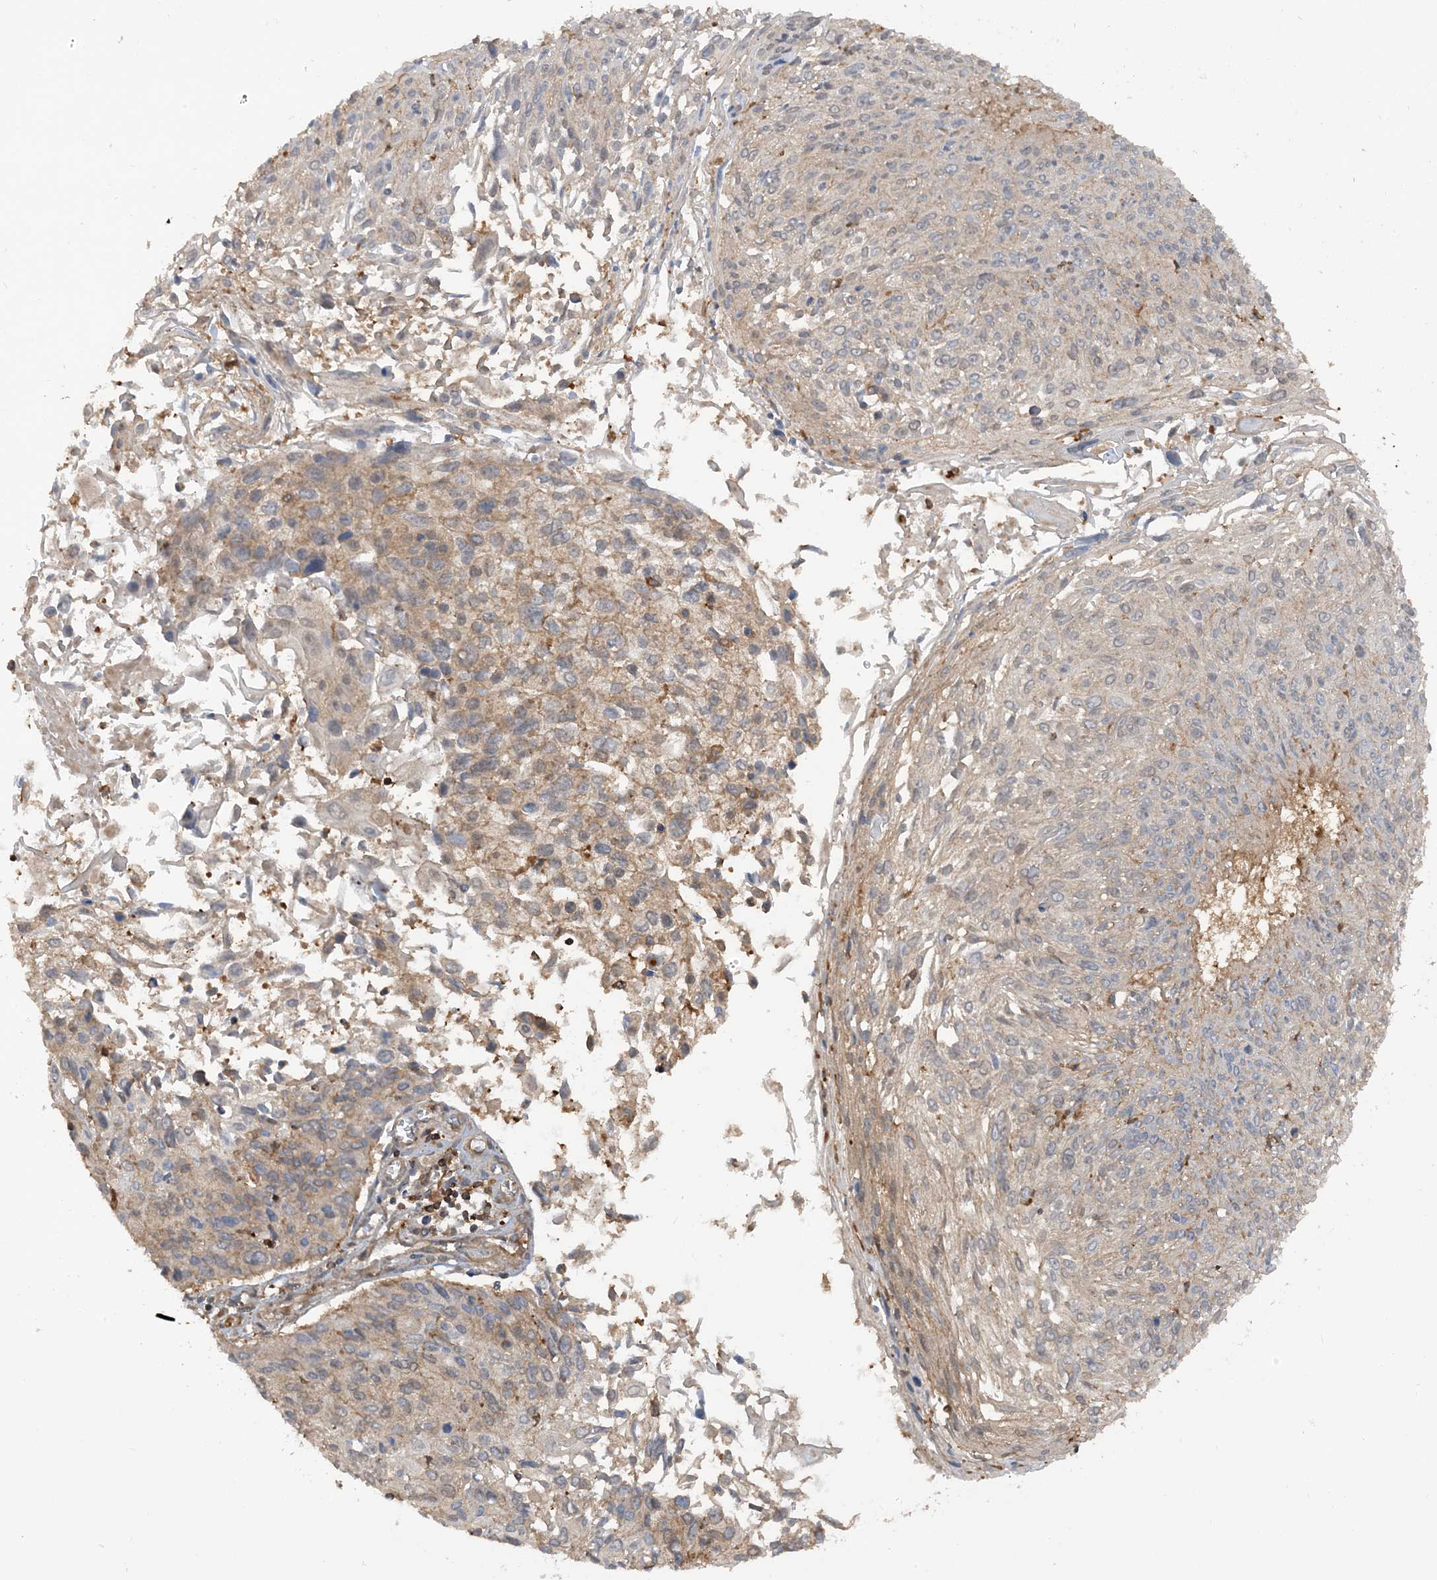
{"staining": {"intensity": "weak", "quantity": "25%-75%", "location": "cytoplasmic/membranous"}, "tissue": "cervical cancer", "cell_type": "Tumor cells", "image_type": "cancer", "snomed": [{"axis": "morphology", "description": "Squamous cell carcinoma, NOS"}, {"axis": "topography", "description": "Cervix"}], "caption": "Immunohistochemistry (IHC) photomicrograph of neoplastic tissue: cervical cancer stained using immunohistochemistry (IHC) displays low levels of weak protein expression localized specifically in the cytoplasmic/membranous of tumor cells, appearing as a cytoplasmic/membranous brown color.", "gene": "CAPZB", "patient": {"sex": "female", "age": 51}}